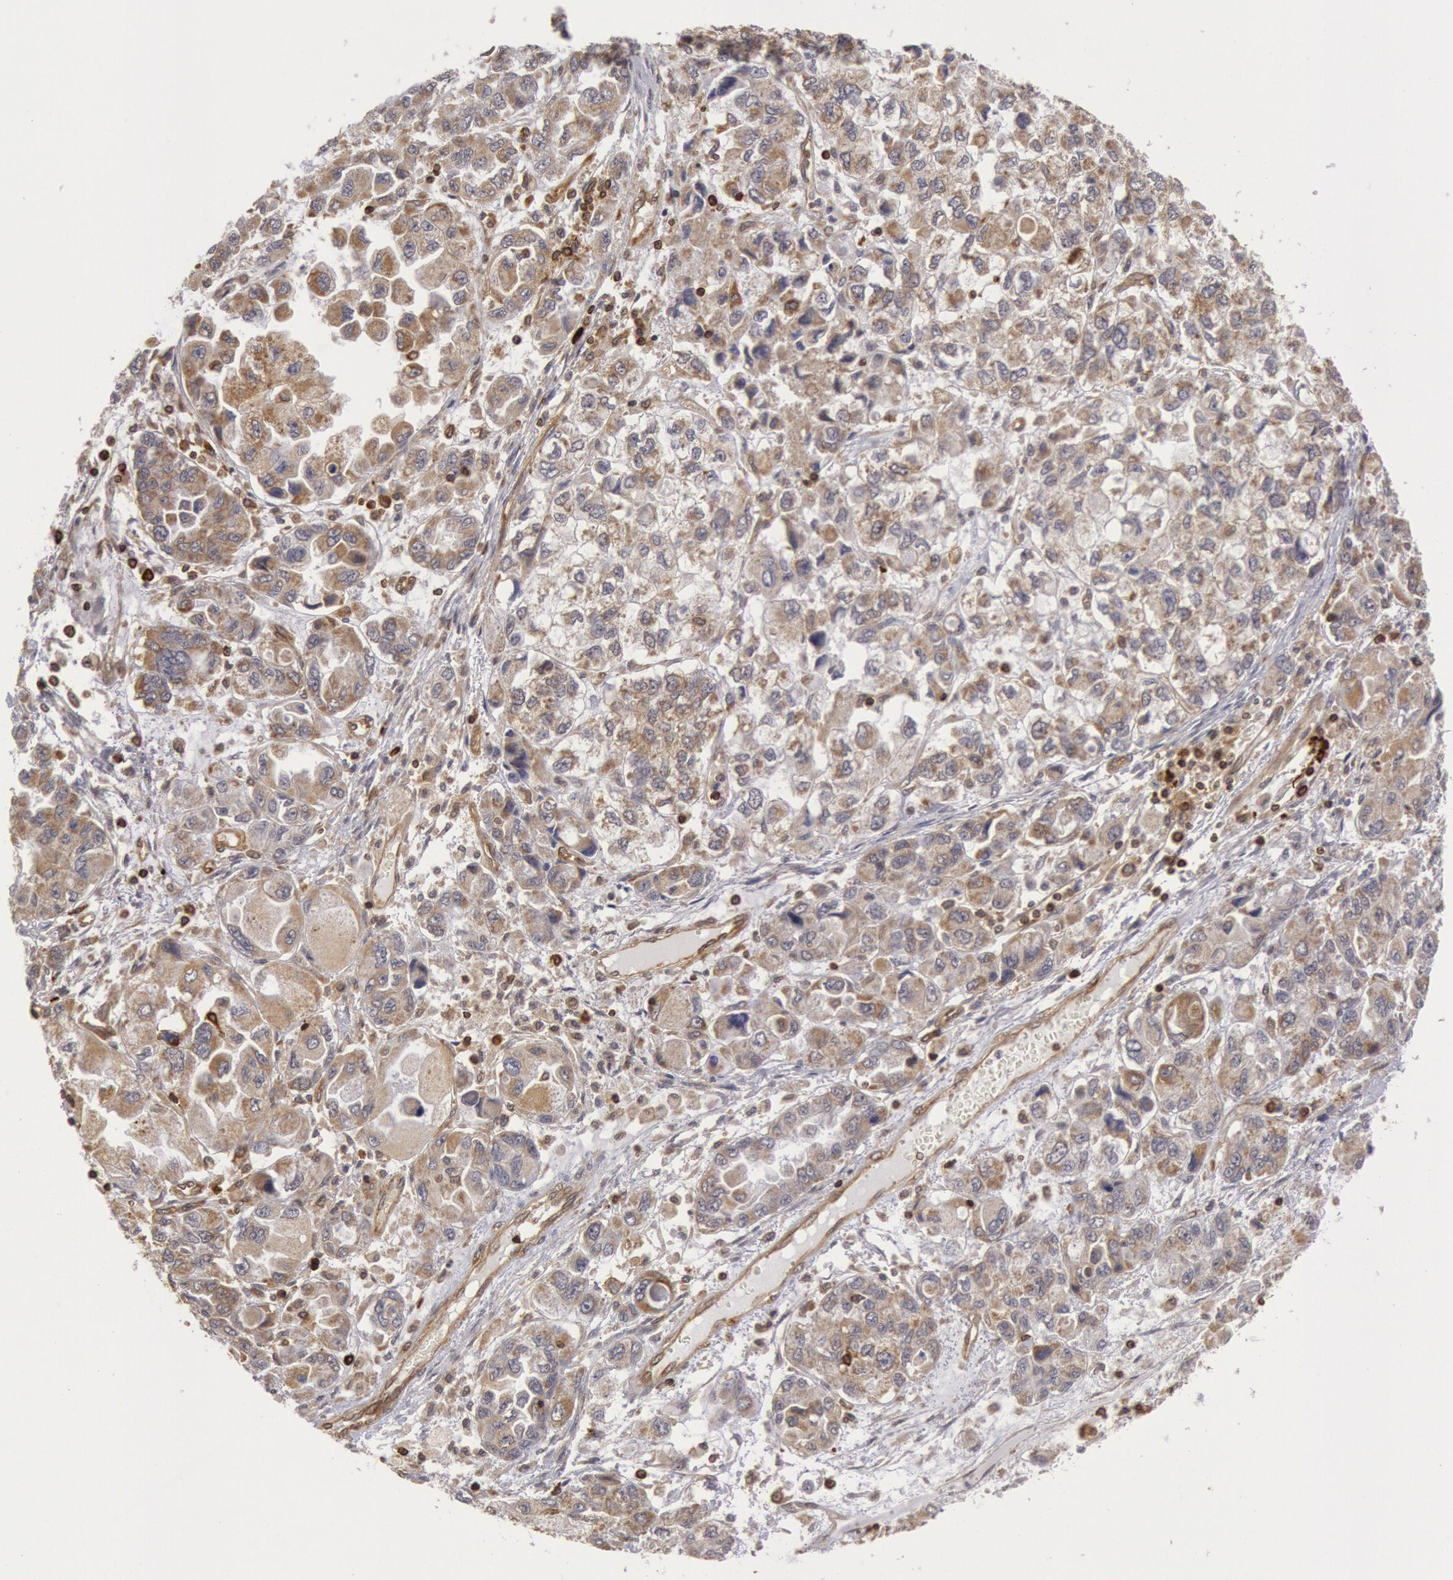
{"staining": {"intensity": "weak", "quantity": "25%-75%", "location": "cytoplasmic/membranous"}, "tissue": "ovarian cancer", "cell_type": "Tumor cells", "image_type": "cancer", "snomed": [{"axis": "morphology", "description": "Cystadenocarcinoma, serous, NOS"}, {"axis": "topography", "description": "Ovary"}], "caption": "Protein expression analysis of human serous cystadenocarcinoma (ovarian) reveals weak cytoplasmic/membranous staining in approximately 25%-75% of tumor cells.", "gene": "TAP2", "patient": {"sex": "female", "age": 84}}